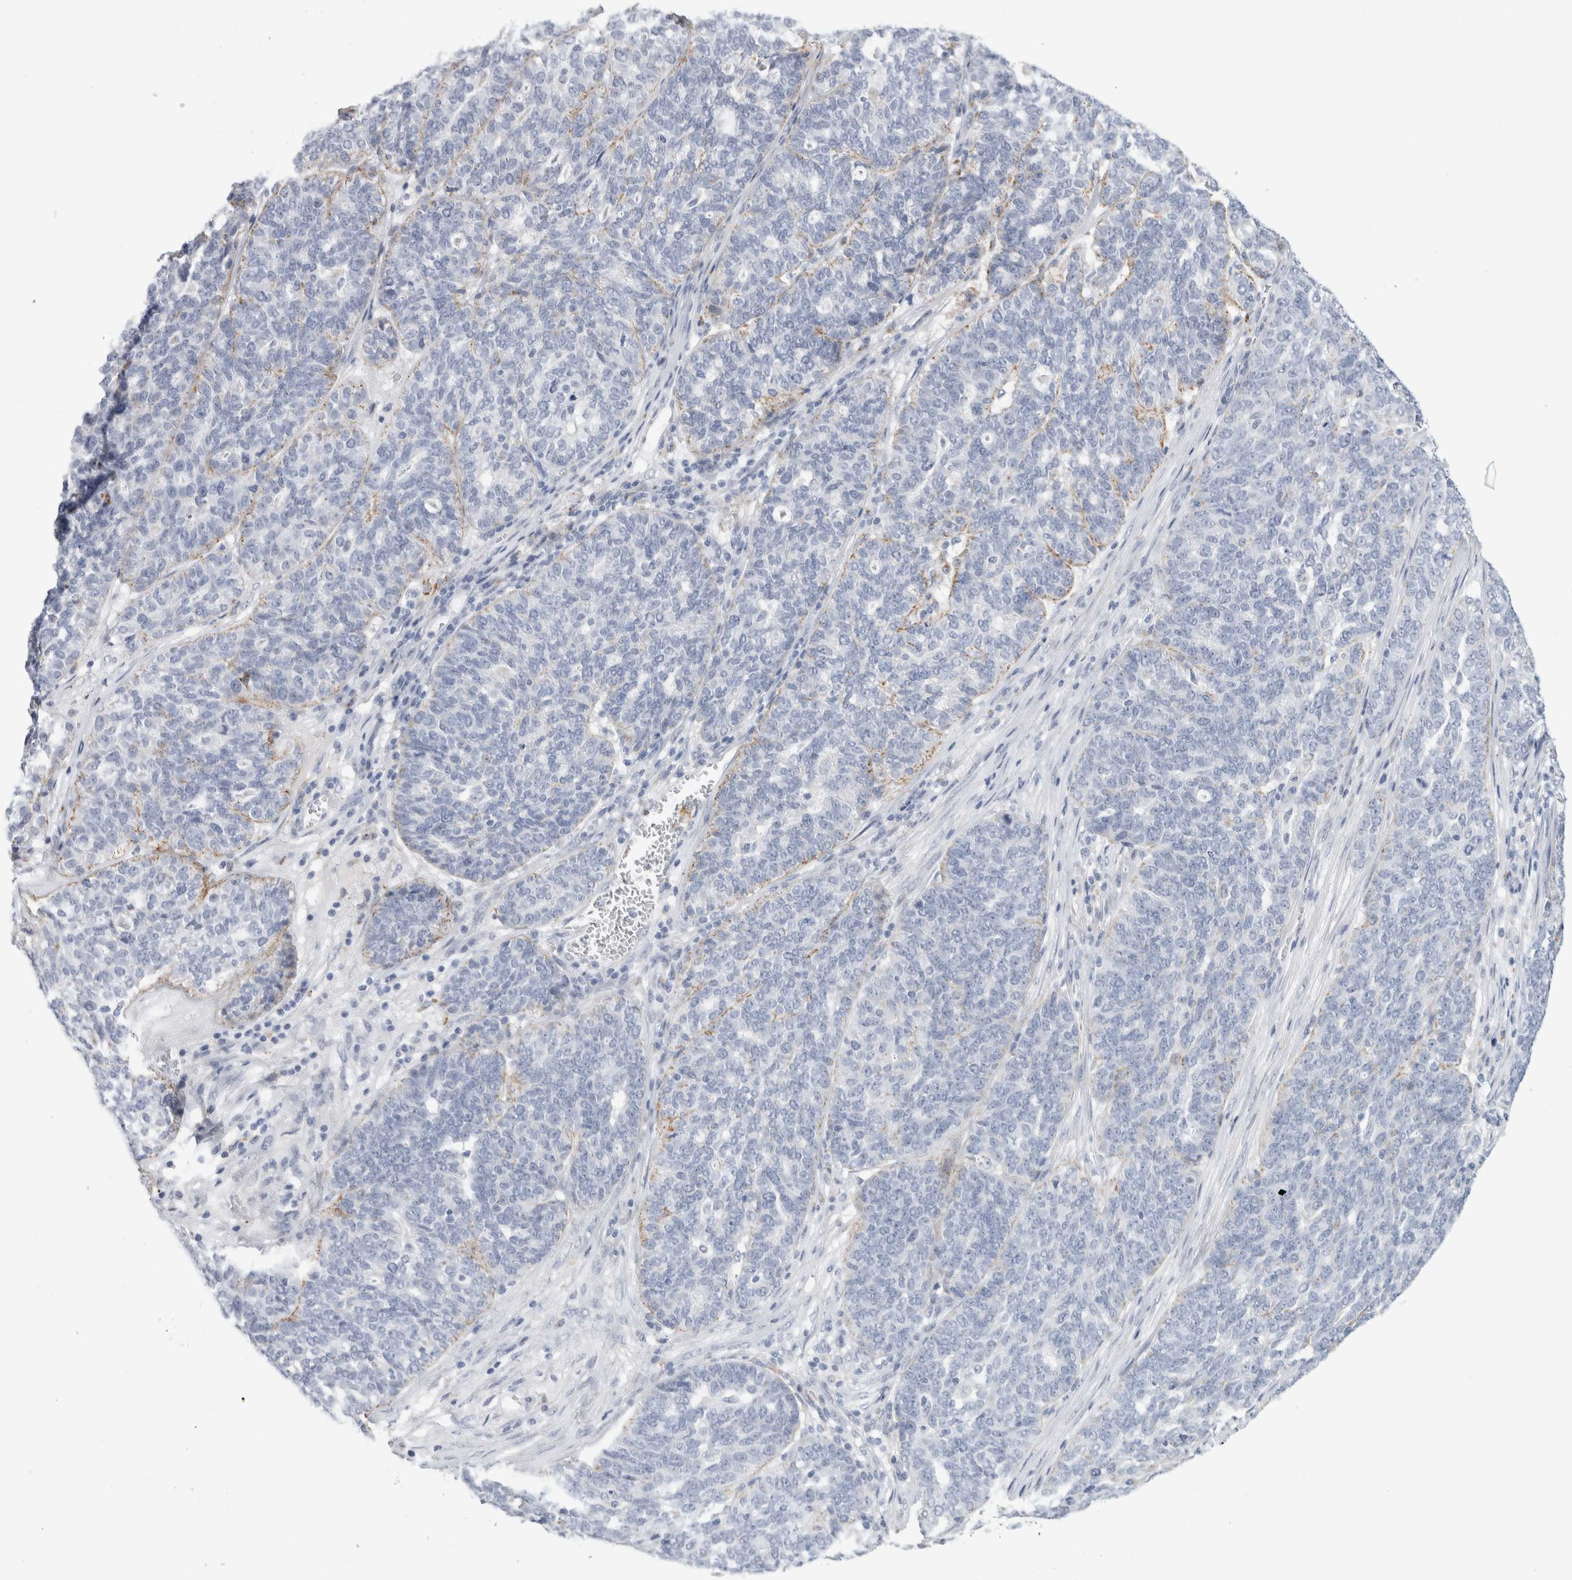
{"staining": {"intensity": "weak", "quantity": "<25%", "location": "cytoplasmic/membranous"}, "tissue": "ovarian cancer", "cell_type": "Tumor cells", "image_type": "cancer", "snomed": [{"axis": "morphology", "description": "Cystadenocarcinoma, serous, NOS"}, {"axis": "topography", "description": "Ovary"}], "caption": "DAB immunohistochemical staining of human ovarian cancer (serous cystadenocarcinoma) shows no significant positivity in tumor cells.", "gene": "ANKMY1", "patient": {"sex": "female", "age": 59}}